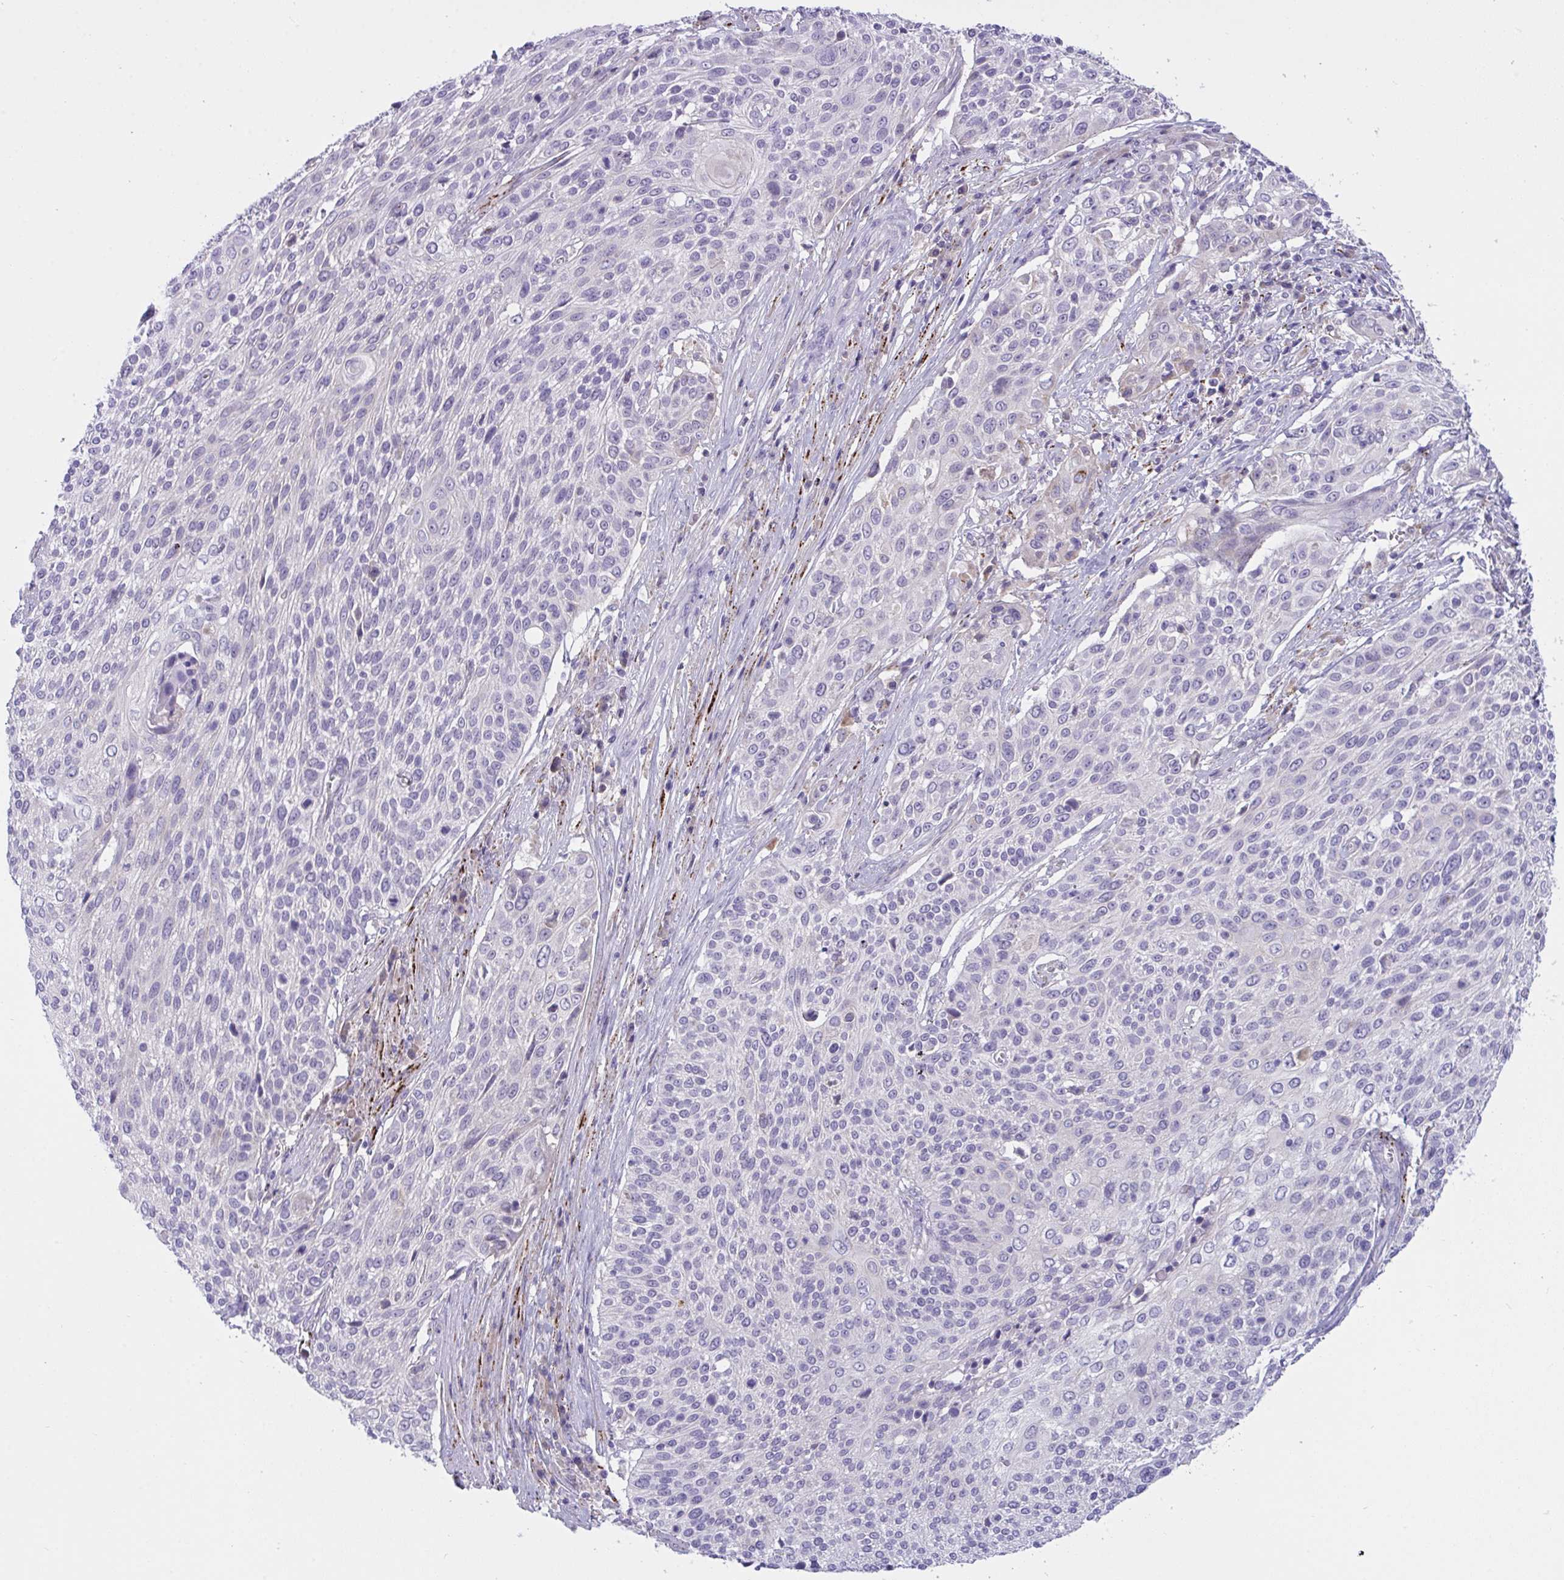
{"staining": {"intensity": "negative", "quantity": "none", "location": "none"}, "tissue": "cervical cancer", "cell_type": "Tumor cells", "image_type": "cancer", "snomed": [{"axis": "morphology", "description": "Squamous cell carcinoma, NOS"}, {"axis": "topography", "description": "Cervix"}], "caption": "DAB (3,3'-diaminobenzidine) immunohistochemical staining of squamous cell carcinoma (cervical) reveals no significant expression in tumor cells. (Immunohistochemistry (ihc), brightfield microscopy, high magnification).", "gene": "SEMA6B", "patient": {"sex": "female", "age": 31}}